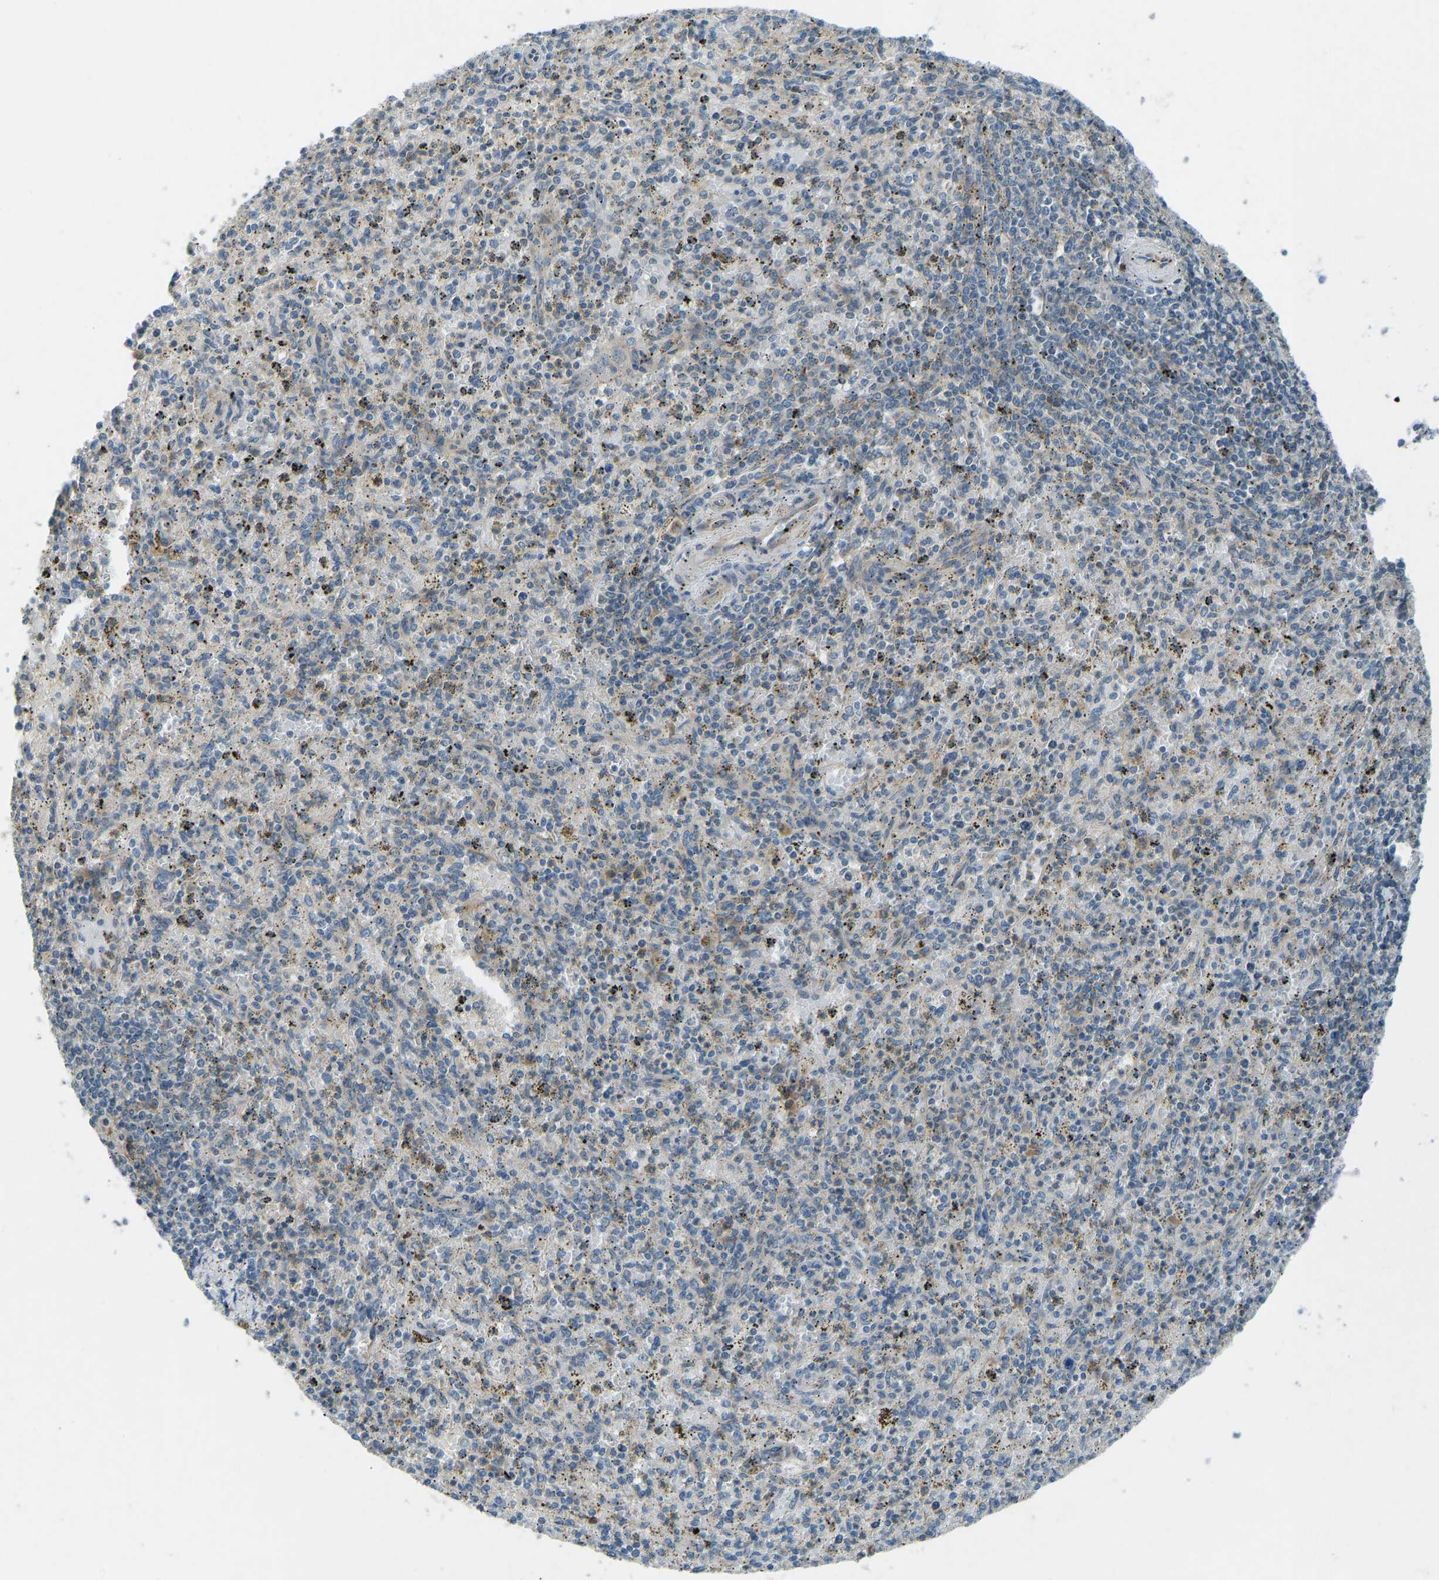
{"staining": {"intensity": "weak", "quantity": "<25%", "location": "cytoplasmic/membranous"}, "tissue": "spleen", "cell_type": "Cells in red pulp", "image_type": "normal", "snomed": [{"axis": "morphology", "description": "Normal tissue, NOS"}, {"axis": "topography", "description": "Spleen"}], "caption": "Protein analysis of unremarkable spleen demonstrates no significant positivity in cells in red pulp.", "gene": "STAU2", "patient": {"sex": "male", "age": 72}}